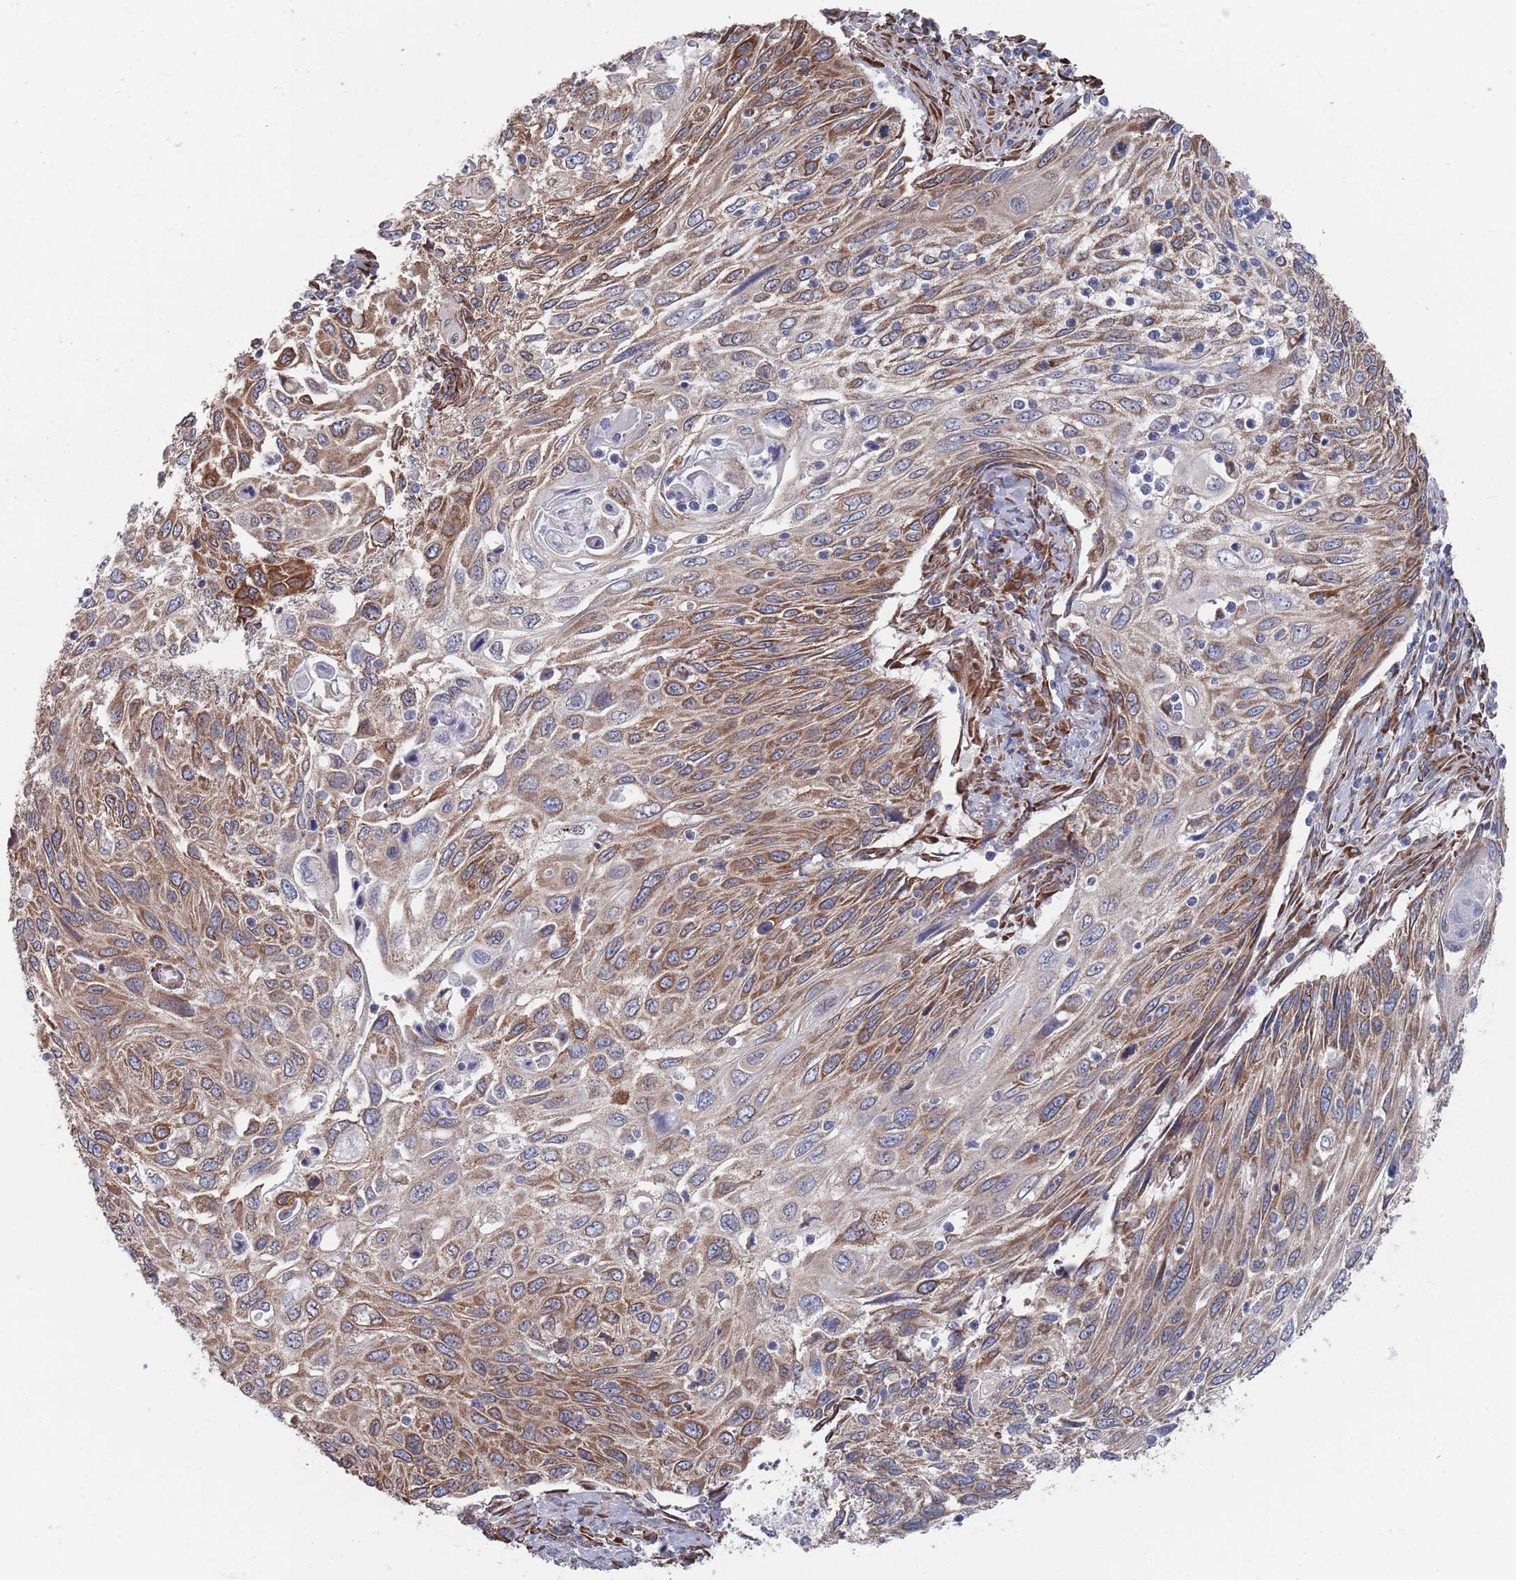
{"staining": {"intensity": "moderate", "quantity": ">75%", "location": "cytoplasmic/membranous"}, "tissue": "cervical cancer", "cell_type": "Tumor cells", "image_type": "cancer", "snomed": [{"axis": "morphology", "description": "Squamous cell carcinoma, NOS"}, {"axis": "topography", "description": "Cervix"}], "caption": "Protein expression analysis of cervical squamous cell carcinoma exhibits moderate cytoplasmic/membranous staining in about >75% of tumor cells.", "gene": "CCDC106", "patient": {"sex": "female", "age": 70}}